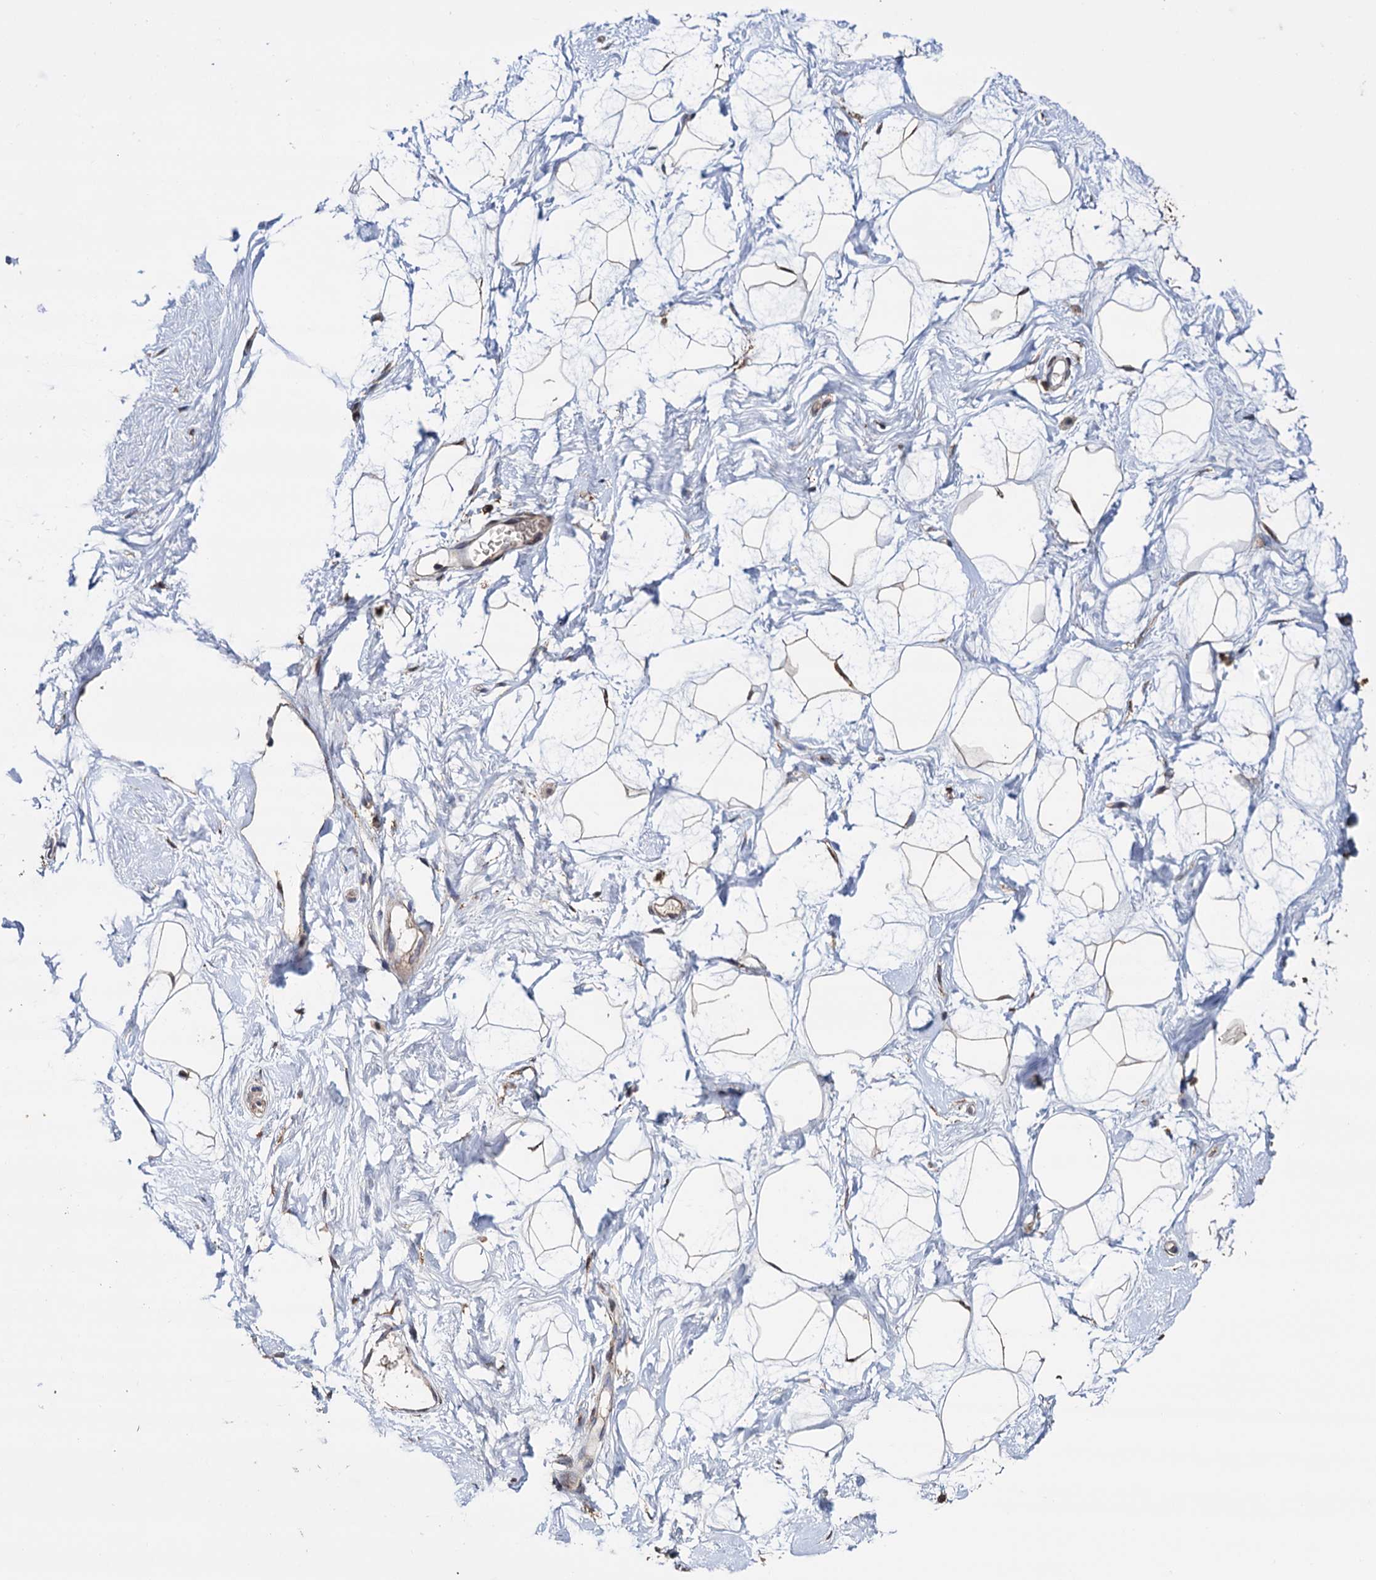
{"staining": {"intensity": "moderate", "quantity": "25%-75%", "location": "cytoplasmic/membranous"}, "tissue": "breast", "cell_type": "Adipocytes", "image_type": "normal", "snomed": [{"axis": "morphology", "description": "Normal tissue, NOS"}, {"axis": "morphology", "description": "Adenoma, NOS"}, {"axis": "topography", "description": "Breast"}], "caption": "Brown immunohistochemical staining in benign breast shows moderate cytoplasmic/membranous staining in approximately 25%-75% of adipocytes. The staining was performed using DAB (3,3'-diaminobenzidine) to visualize the protein expression in brown, while the nuclei were stained in blue with hematoxylin (Magnification: 20x).", "gene": "TBC1D12", "patient": {"sex": "female", "age": 23}}